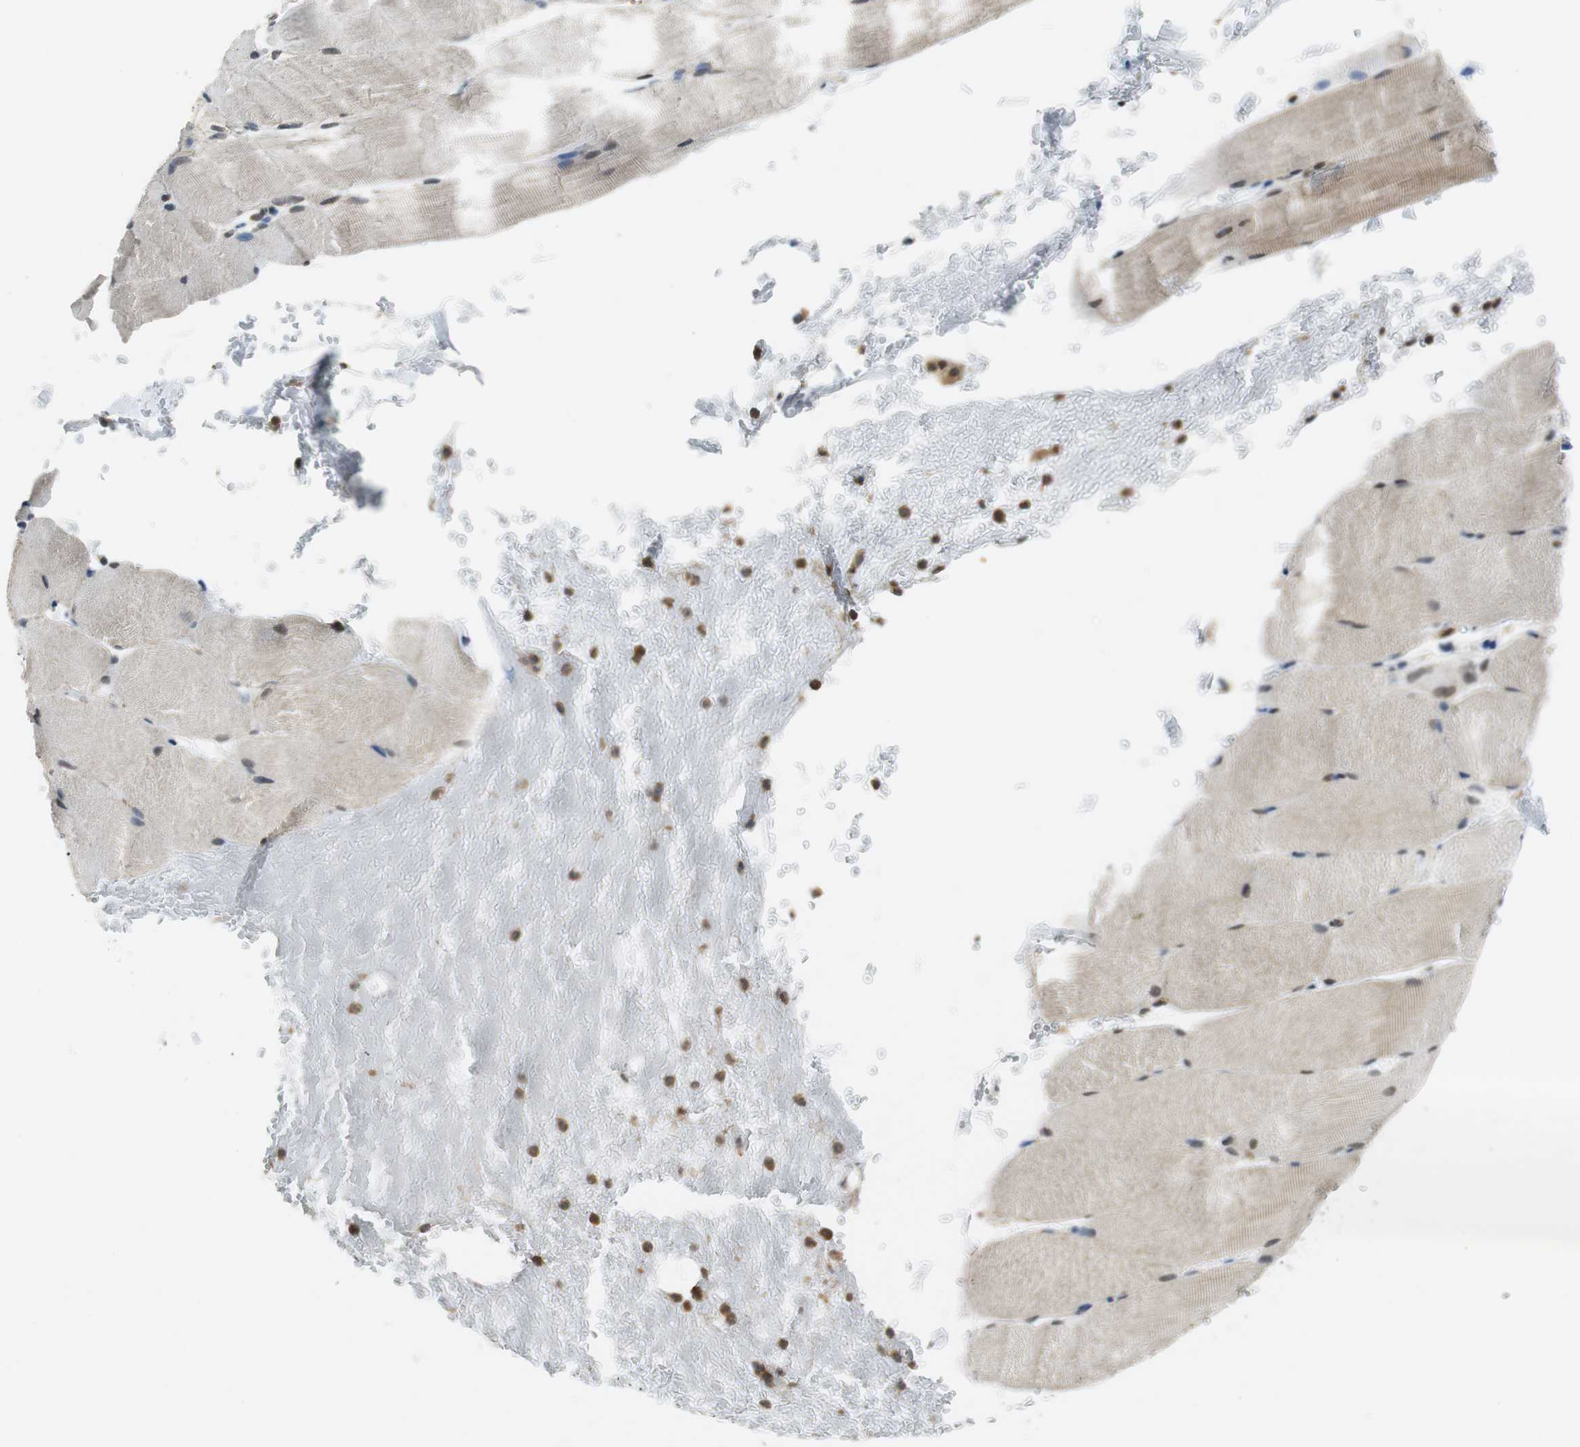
{"staining": {"intensity": "weak", "quantity": "25%-75%", "location": "cytoplasmic/membranous,nuclear"}, "tissue": "skeletal muscle", "cell_type": "Myocytes", "image_type": "normal", "snomed": [{"axis": "morphology", "description": "Normal tissue, NOS"}, {"axis": "topography", "description": "Skeletal muscle"}, {"axis": "topography", "description": "Parathyroid gland"}], "caption": "Immunohistochemistry (IHC) photomicrograph of normal skeletal muscle: human skeletal muscle stained using immunohistochemistry reveals low levels of weak protein expression localized specifically in the cytoplasmic/membranous,nuclear of myocytes, appearing as a cytoplasmic/membranous,nuclear brown color.", "gene": "ARPC3", "patient": {"sex": "female", "age": 37}}